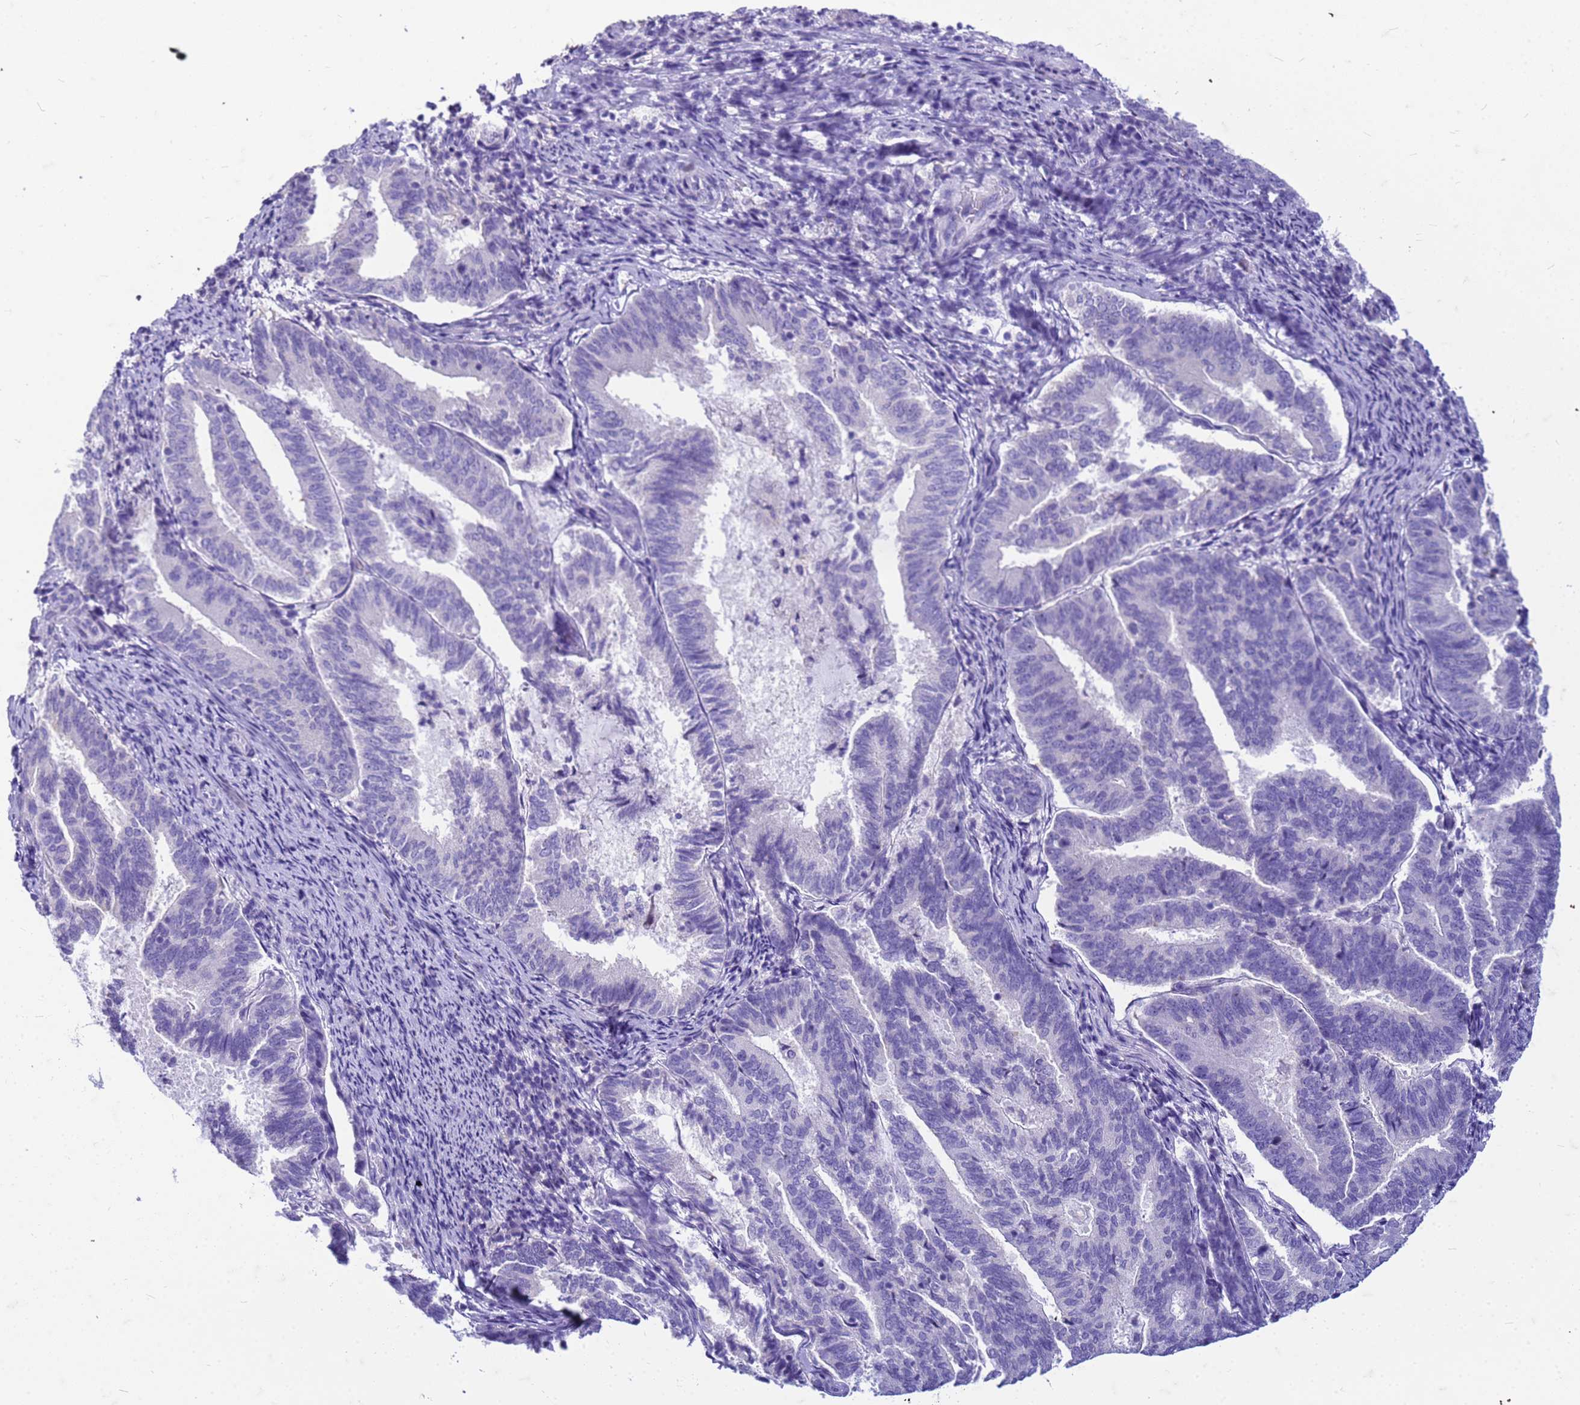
{"staining": {"intensity": "negative", "quantity": "none", "location": "none"}, "tissue": "endometrial cancer", "cell_type": "Tumor cells", "image_type": "cancer", "snomed": [{"axis": "morphology", "description": "Adenocarcinoma, NOS"}, {"axis": "topography", "description": "Endometrium"}], "caption": "Immunohistochemistry (IHC) image of neoplastic tissue: adenocarcinoma (endometrial) stained with DAB shows no significant protein positivity in tumor cells. (DAB immunohistochemistry (IHC) with hematoxylin counter stain).", "gene": "CFAP100", "patient": {"sex": "female", "age": 80}}